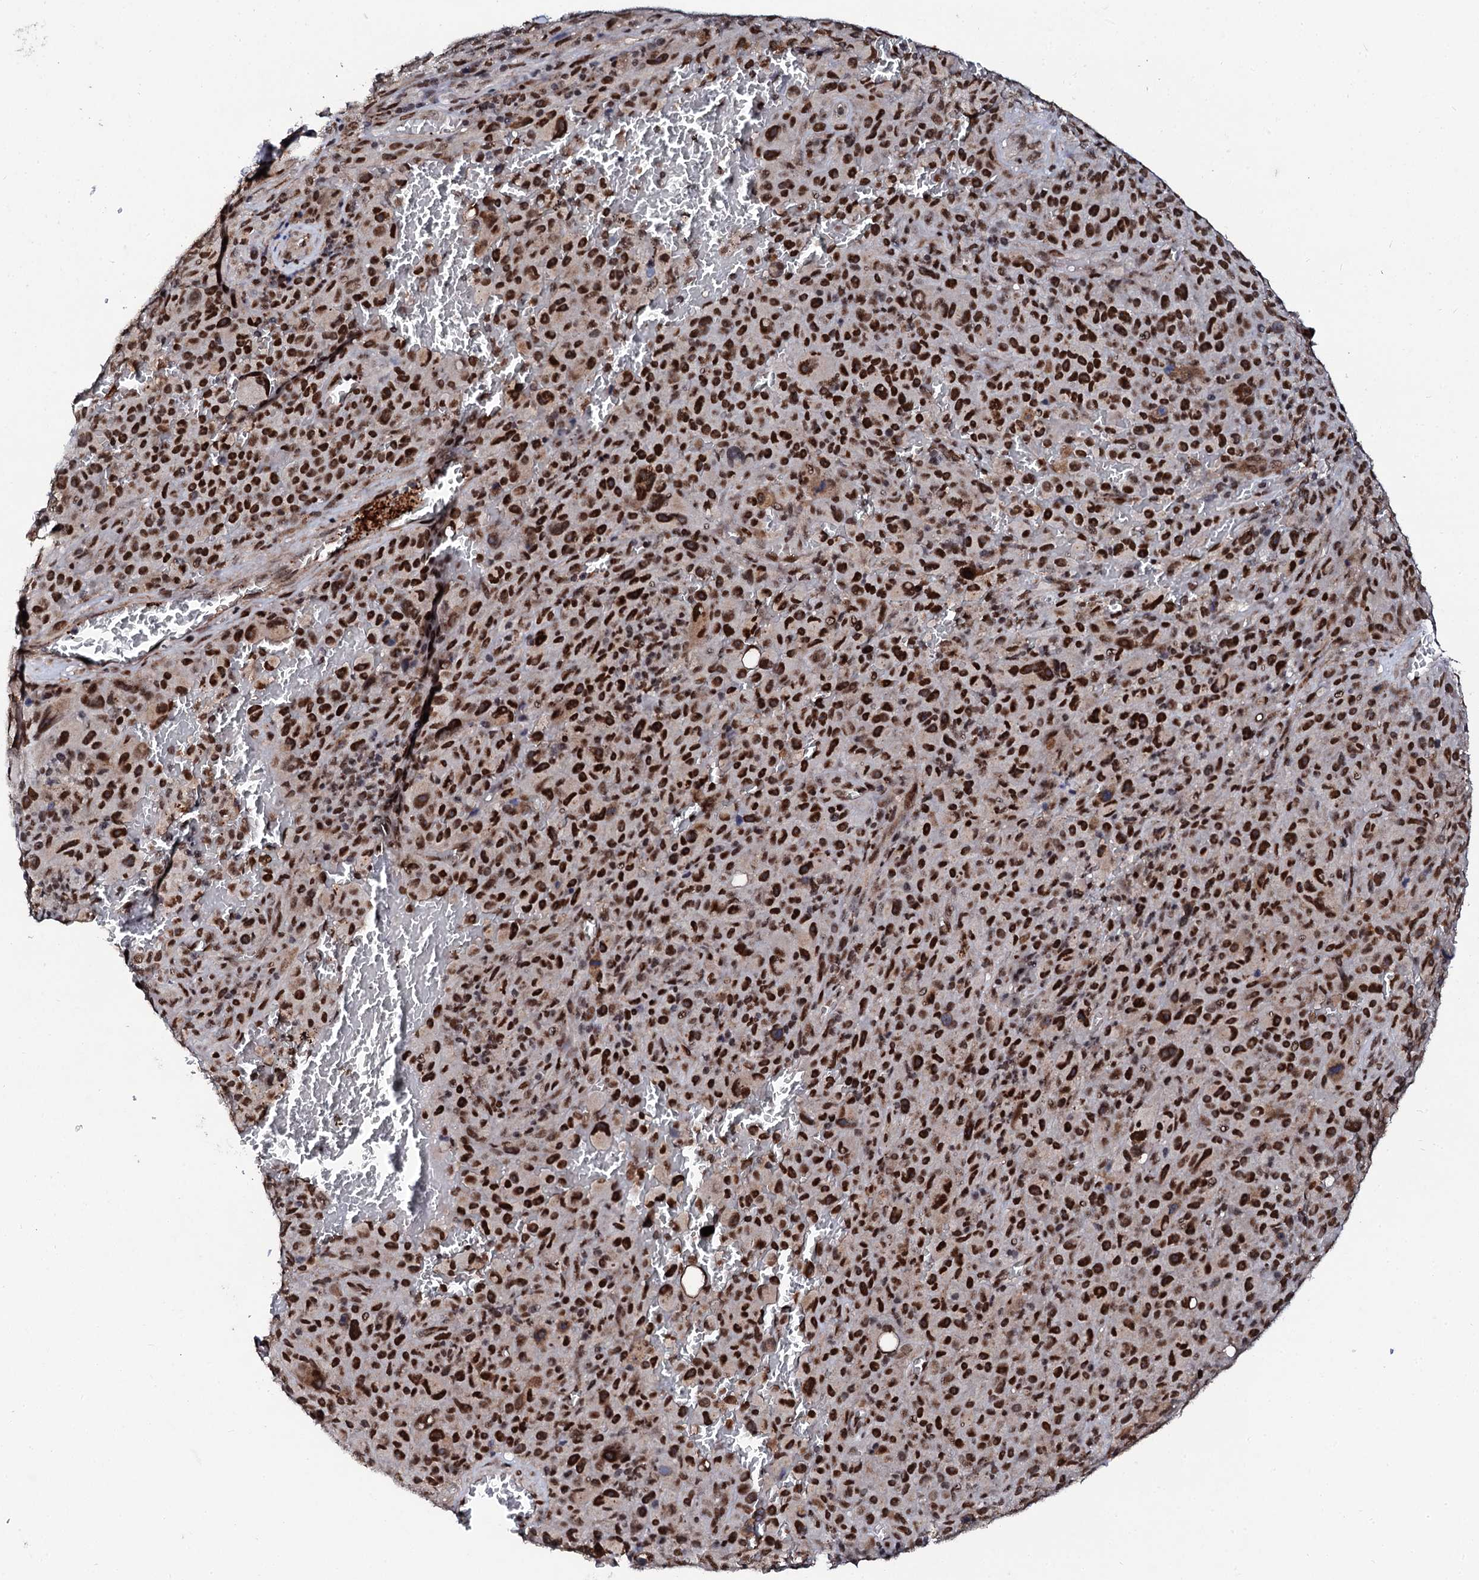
{"staining": {"intensity": "strong", "quantity": ">75%", "location": "nuclear"}, "tissue": "melanoma", "cell_type": "Tumor cells", "image_type": "cancer", "snomed": [{"axis": "morphology", "description": "Malignant melanoma, NOS"}, {"axis": "topography", "description": "Skin"}], "caption": "Malignant melanoma was stained to show a protein in brown. There is high levels of strong nuclear positivity in approximately >75% of tumor cells. The staining was performed using DAB (3,3'-diaminobenzidine), with brown indicating positive protein expression. Nuclei are stained blue with hematoxylin.", "gene": "CSTF3", "patient": {"sex": "female", "age": 82}}